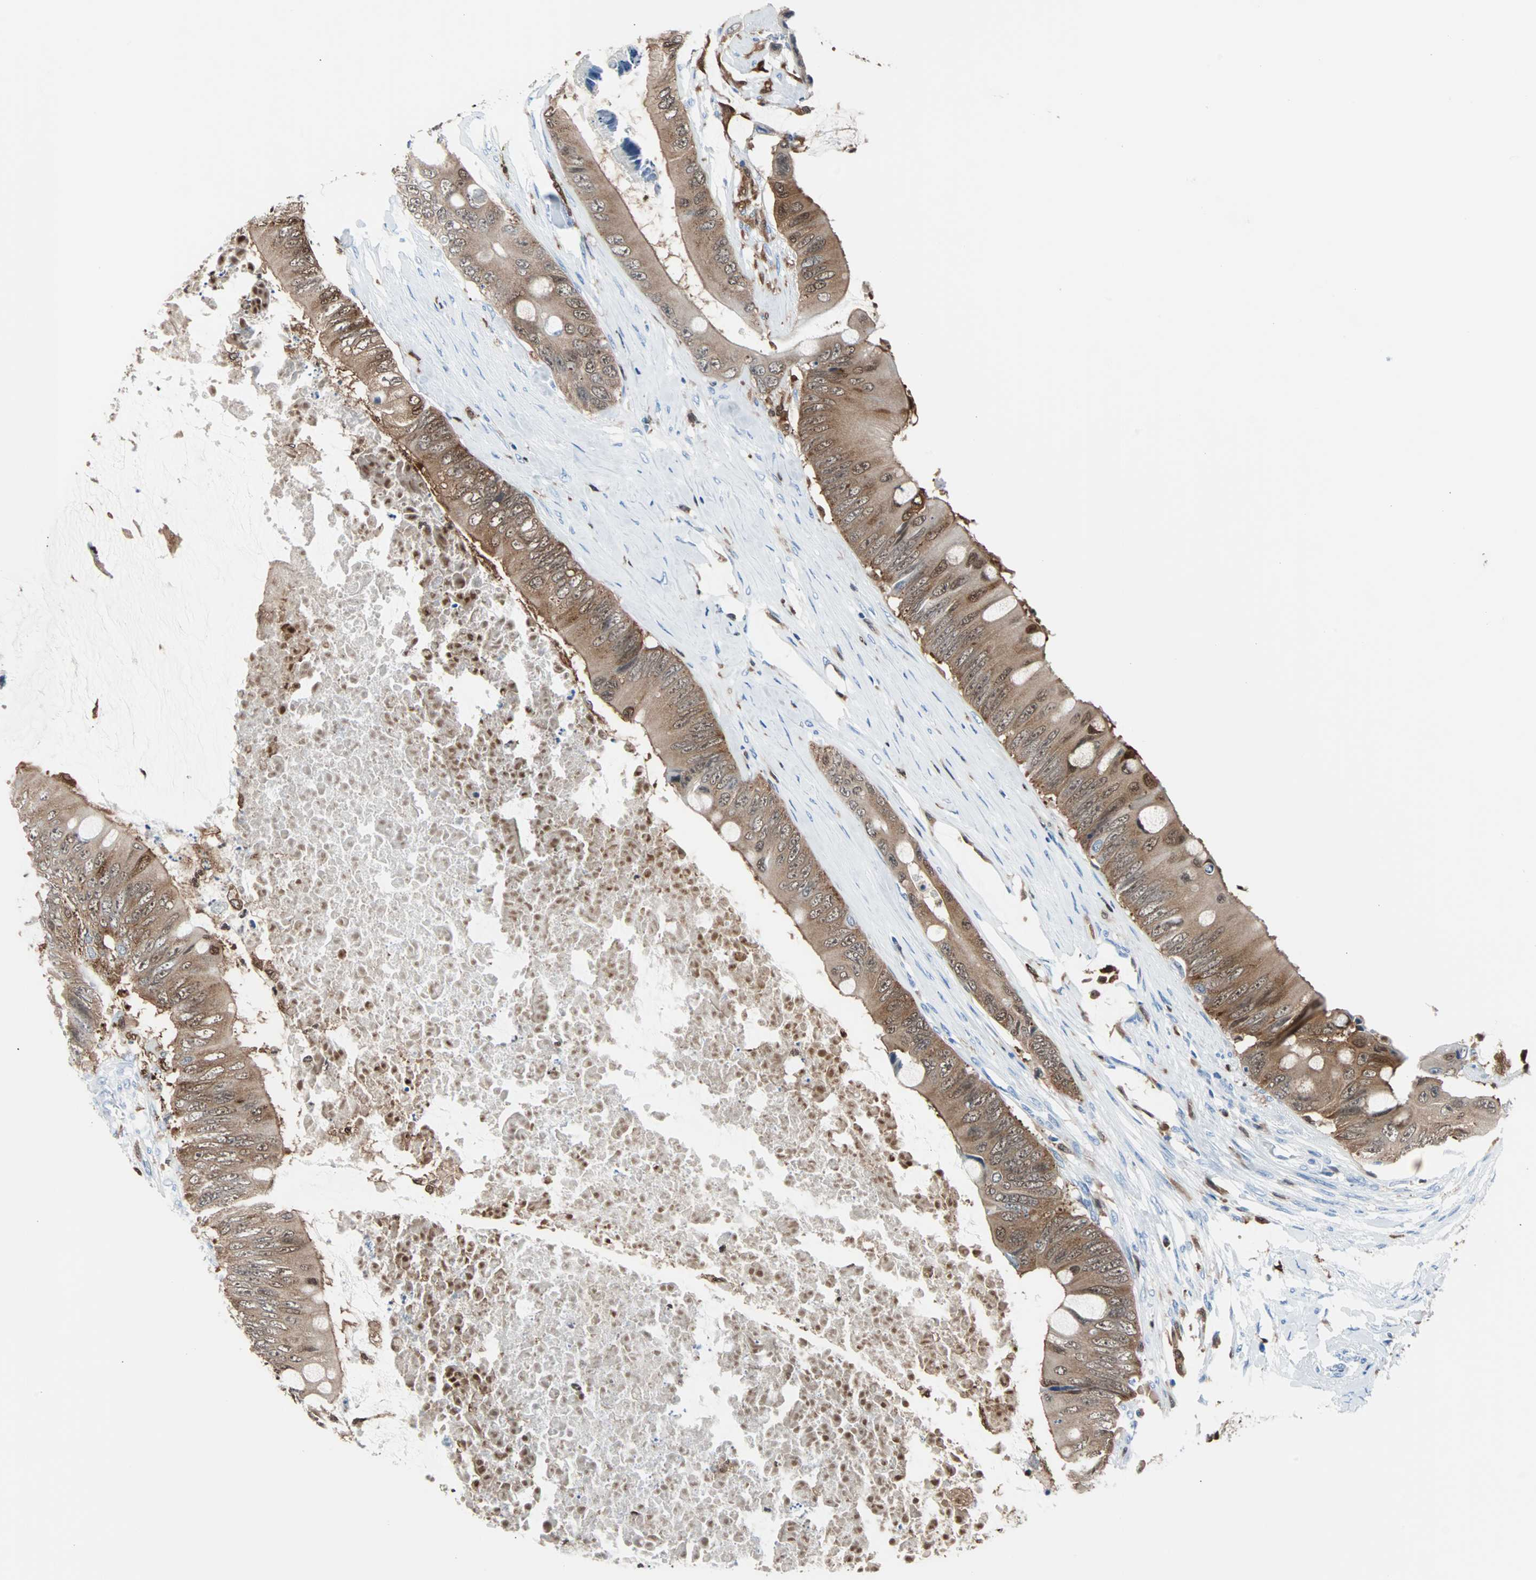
{"staining": {"intensity": "moderate", "quantity": ">75%", "location": "cytoplasmic/membranous"}, "tissue": "colorectal cancer", "cell_type": "Tumor cells", "image_type": "cancer", "snomed": [{"axis": "morphology", "description": "Adenocarcinoma, NOS"}, {"axis": "topography", "description": "Rectum"}], "caption": "This histopathology image reveals immunohistochemistry staining of human adenocarcinoma (colorectal), with medium moderate cytoplasmic/membranous expression in approximately >75% of tumor cells.", "gene": "SYK", "patient": {"sex": "female", "age": 77}}